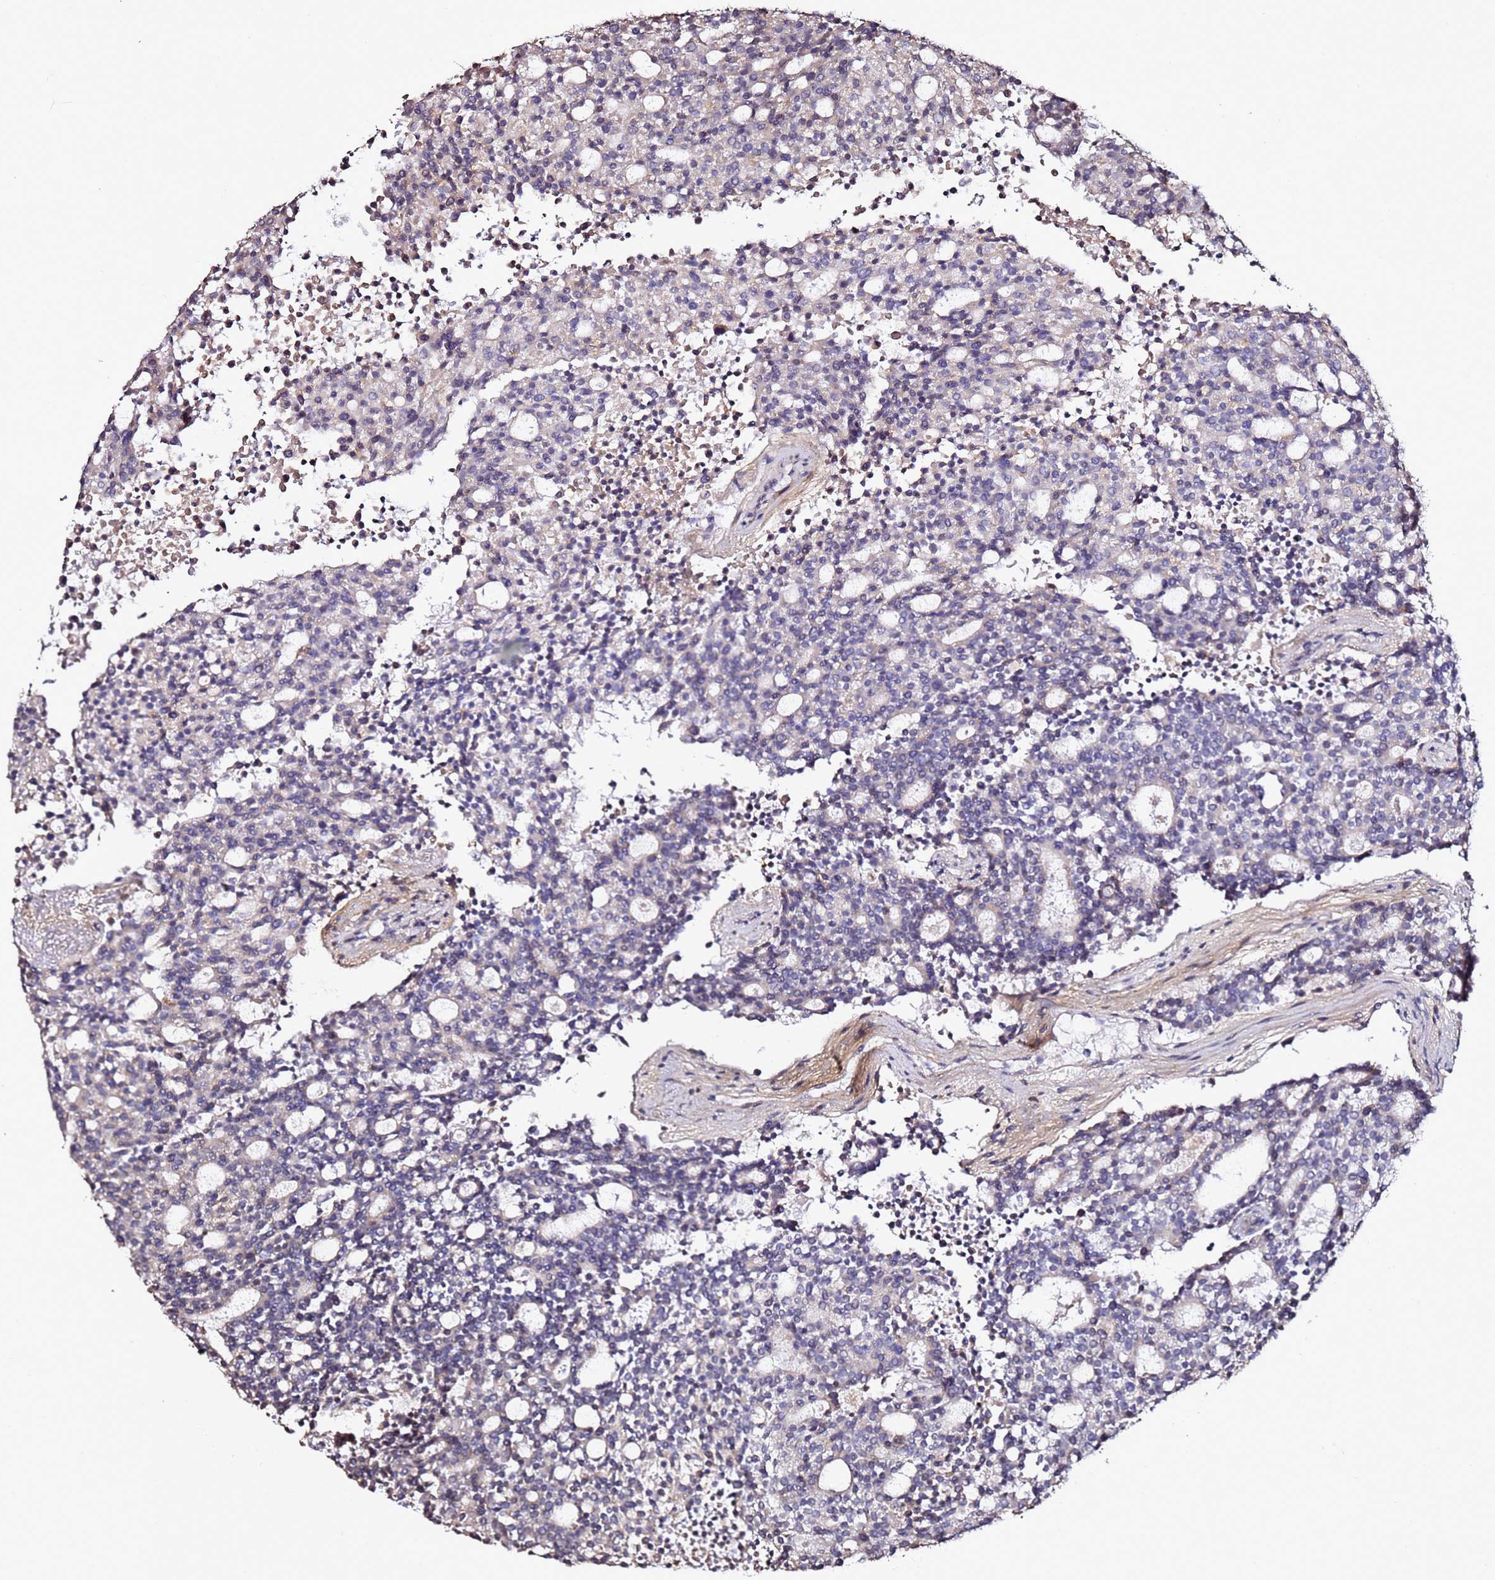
{"staining": {"intensity": "negative", "quantity": "none", "location": "none"}, "tissue": "carcinoid", "cell_type": "Tumor cells", "image_type": "cancer", "snomed": [{"axis": "morphology", "description": "Carcinoid, malignant, NOS"}, {"axis": "topography", "description": "Pancreas"}], "caption": "Human carcinoid stained for a protein using IHC shows no positivity in tumor cells.", "gene": "C3orf80", "patient": {"sex": "female", "age": 54}}